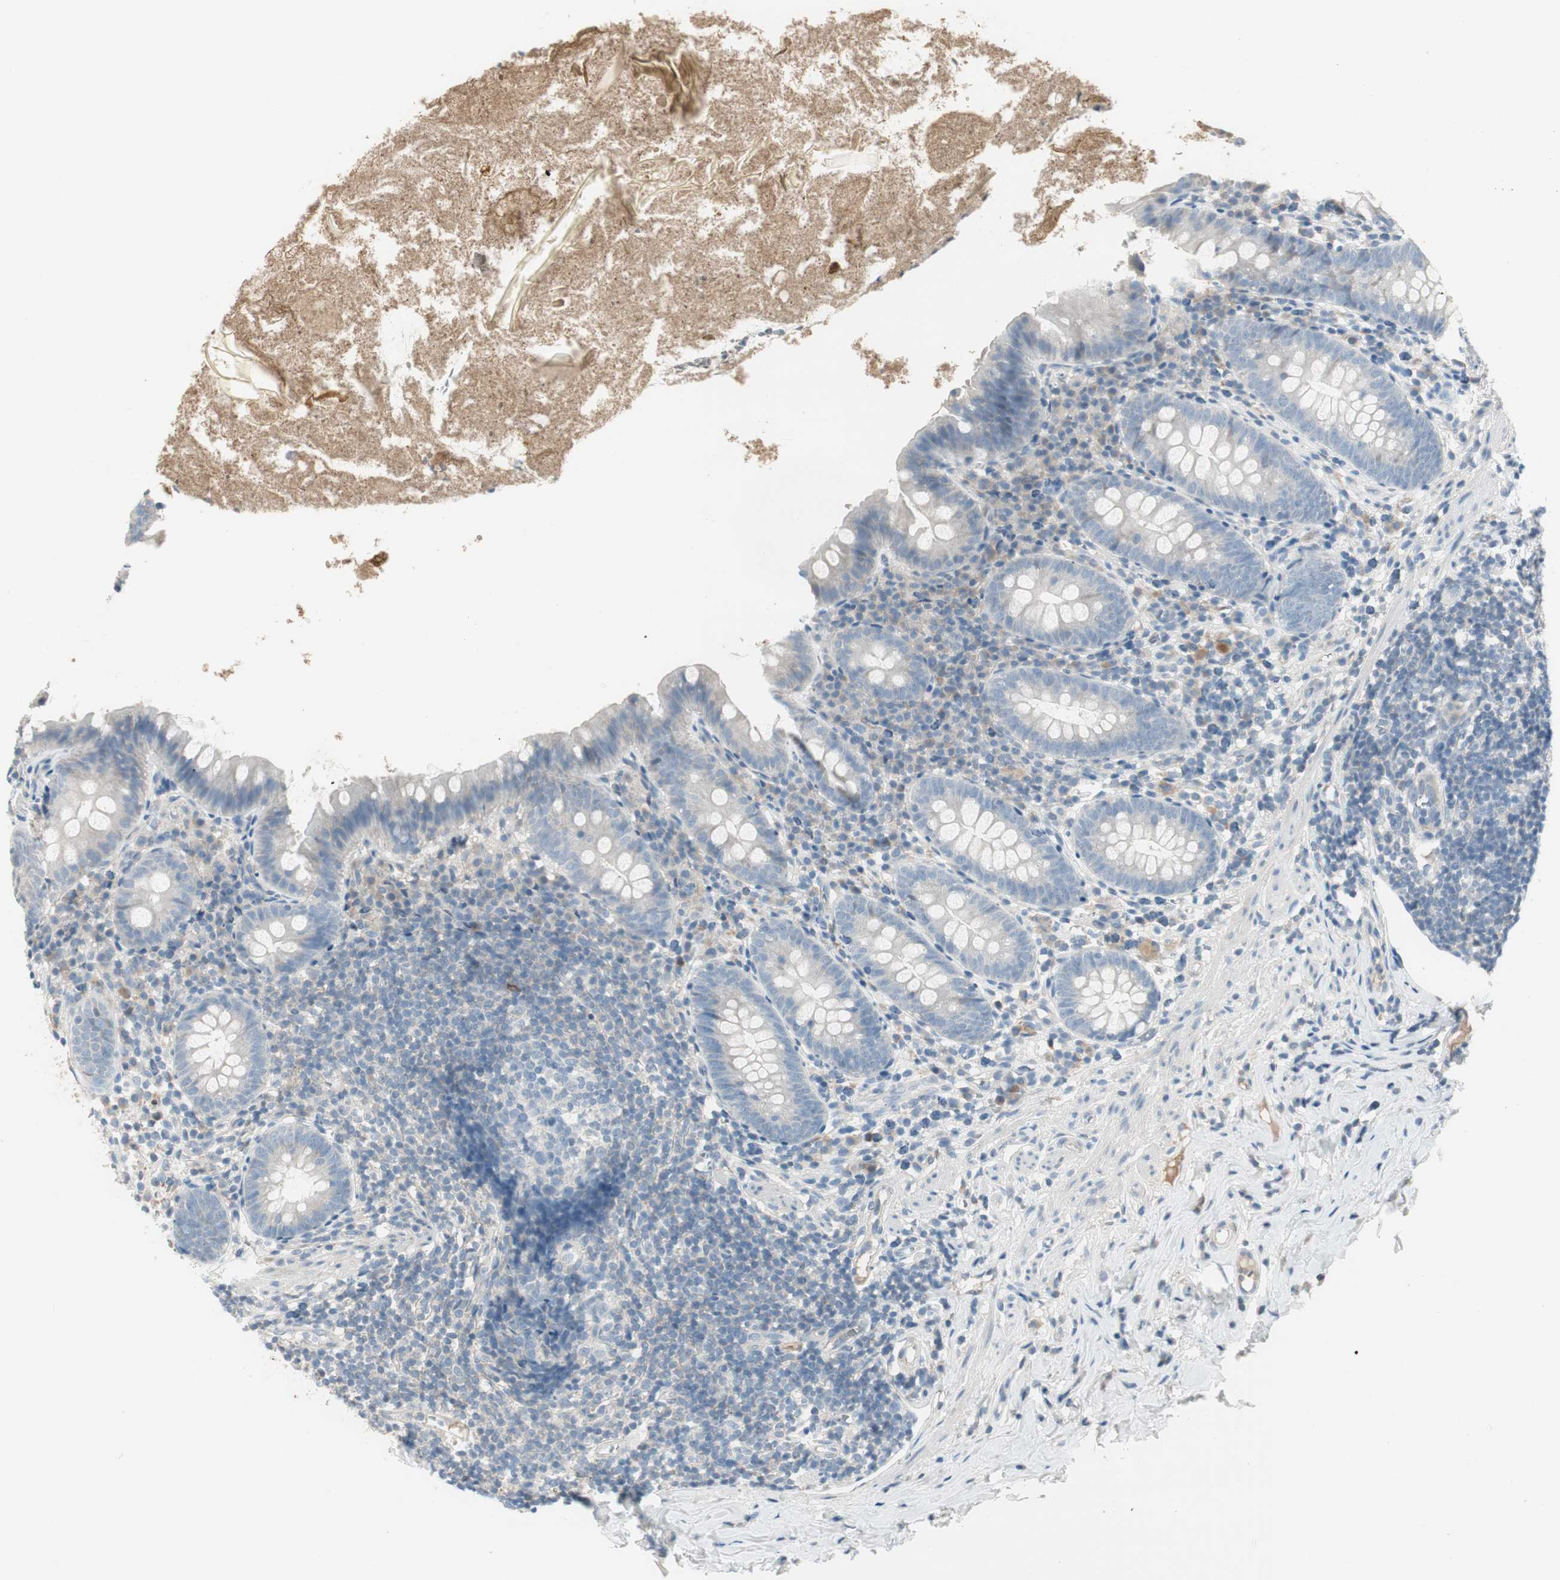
{"staining": {"intensity": "negative", "quantity": "none", "location": "none"}, "tissue": "appendix", "cell_type": "Glandular cells", "image_type": "normal", "snomed": [{"axis": "morphology", "description": "Normal tissue, NOS"}, {"axis": "topography", "description": "Appendix"}], "caption": "IHC of unremarkable appendix shows no positivity in glandular cells. (Brightfield microscopy of DAB immunohistochemistry at high magnification).", "gene": "EVA1A", "patient": {"sex": "male", "age": 52}}